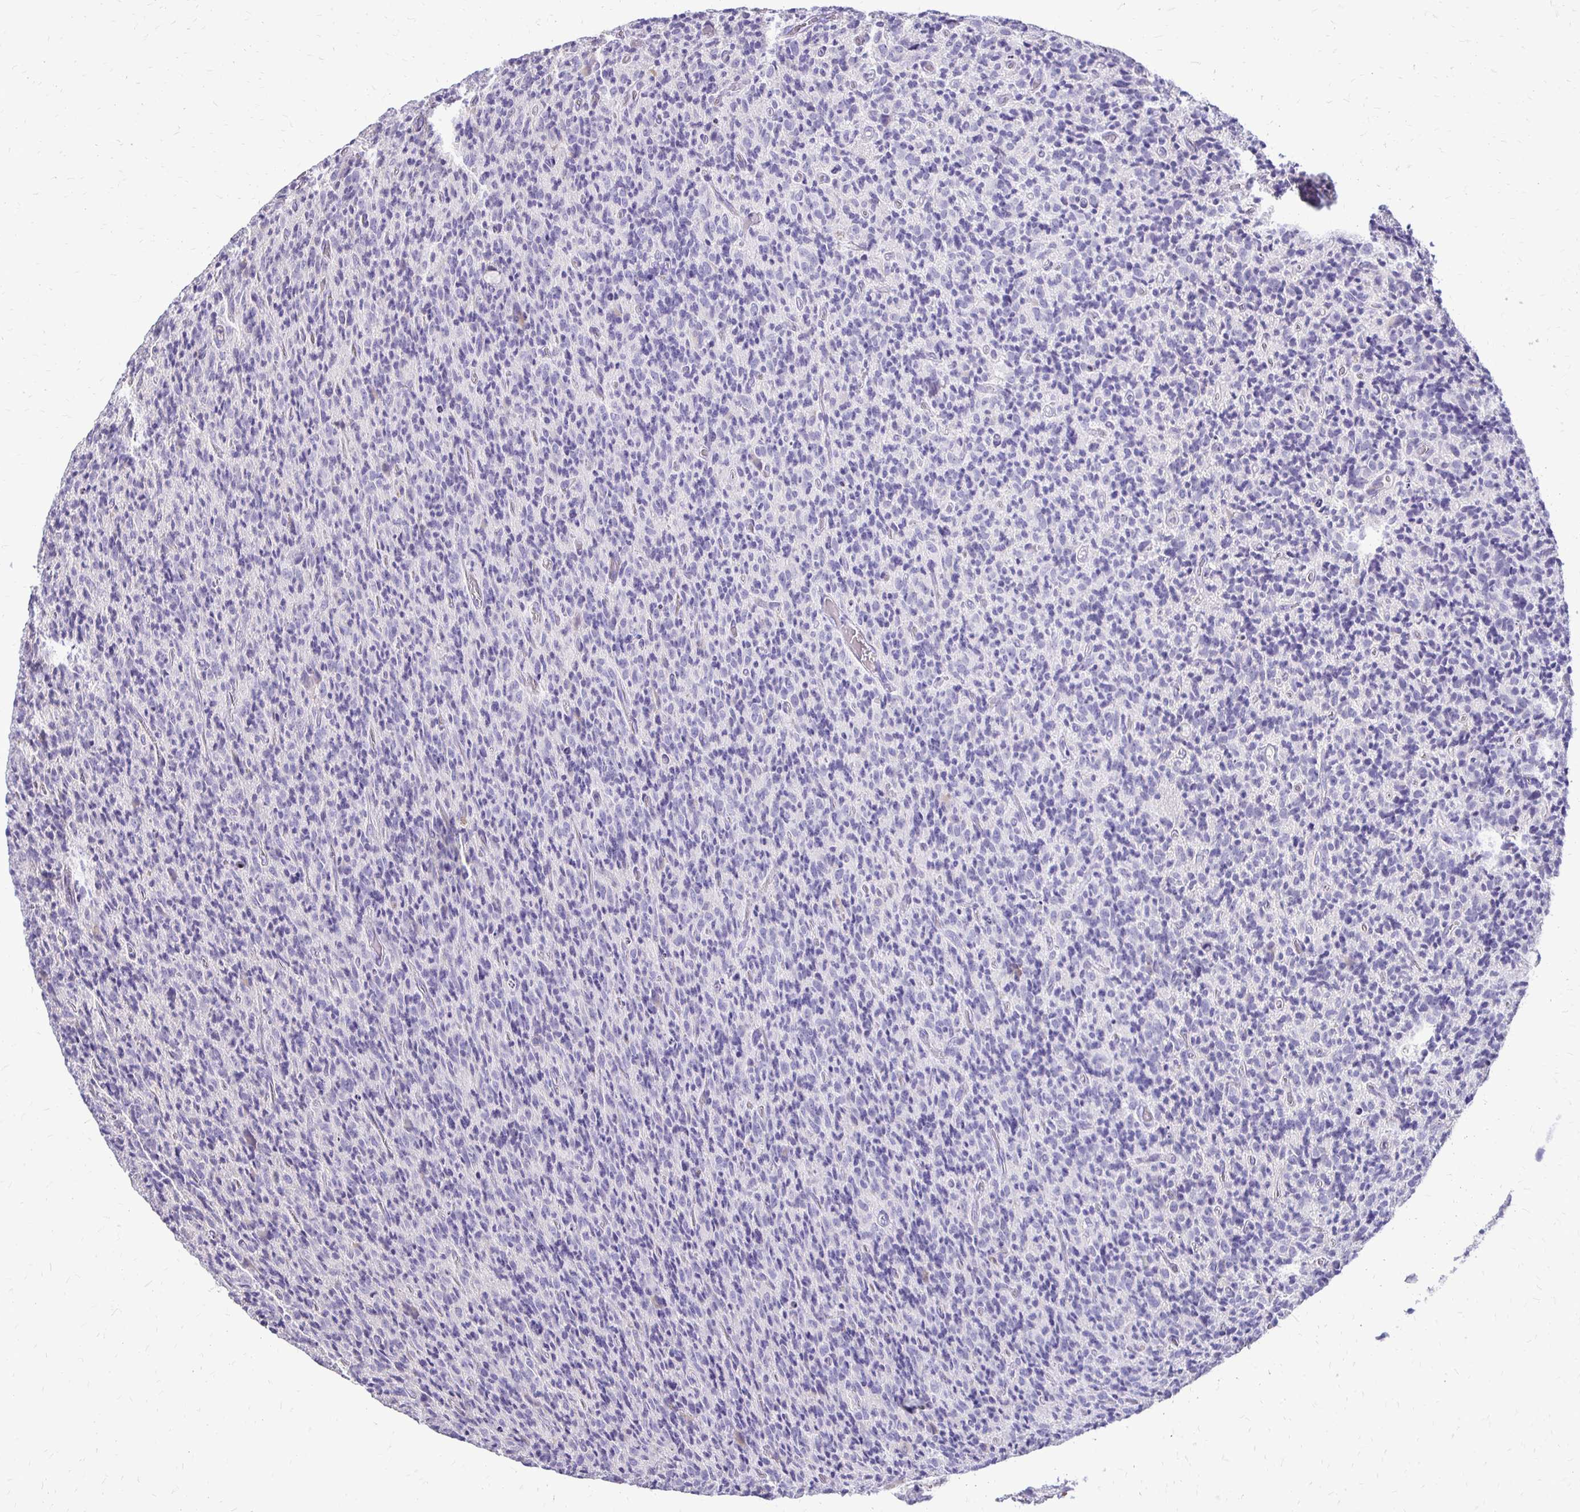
{"staining": {"intensity": "negative", "quantity": "none", "location": "none"}, "tissue": "glioma", "cell_type": "Tumor cells", "image_type": "cancer", "snomed": [{"axis": "morphology", "description": "Glioma, malignant, High grade"}, {"axis": "topography", "description": "Brain"}], "caption": "High power microscopy histopathology image of an immunohistochemistry histopathology image of malignant glioma (high-grade), revealing no significant expression in tumor cells.", "gene": "ALPG", "patient": {"sex": "male", "age": 76}}